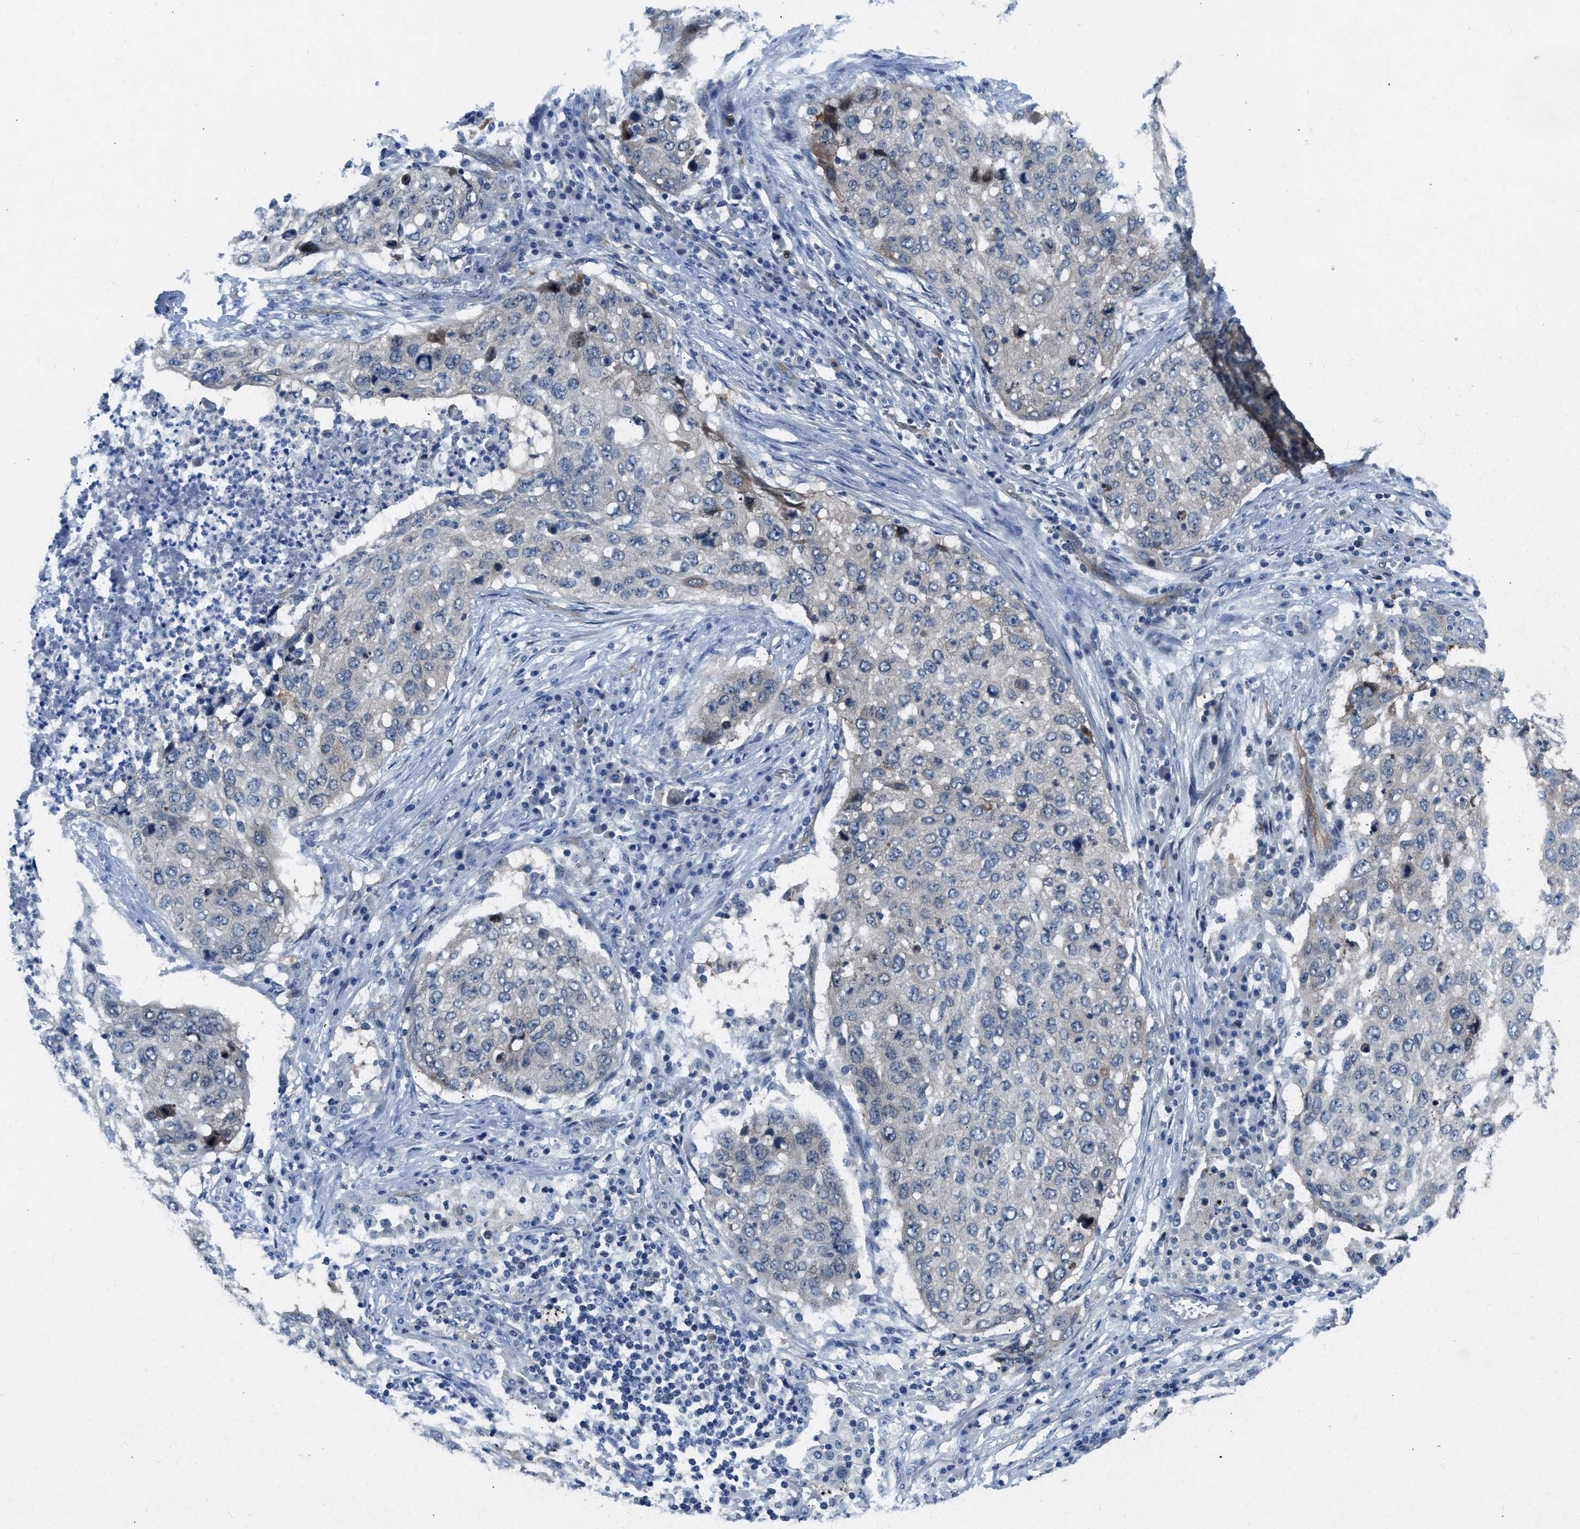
{"staining": {"intensity": "negative", "quantity": "none", "location": "none"}, "tissue": "lung cancer", "cell_type": "Tumor cells", "image_type": "cancer", "snomed": [{"axis": "morphology", "description": "Squamous cell carcinoma, NOS"}, {"axis": "topography", "description": "Lung"}], "caption": "This is a micrograph of IHC staining of squamous cell carcinoma (lung), which shows no staining in tumor cells.", "gene": "PFKP", "patient": {"sex": "female", "age": 63}}